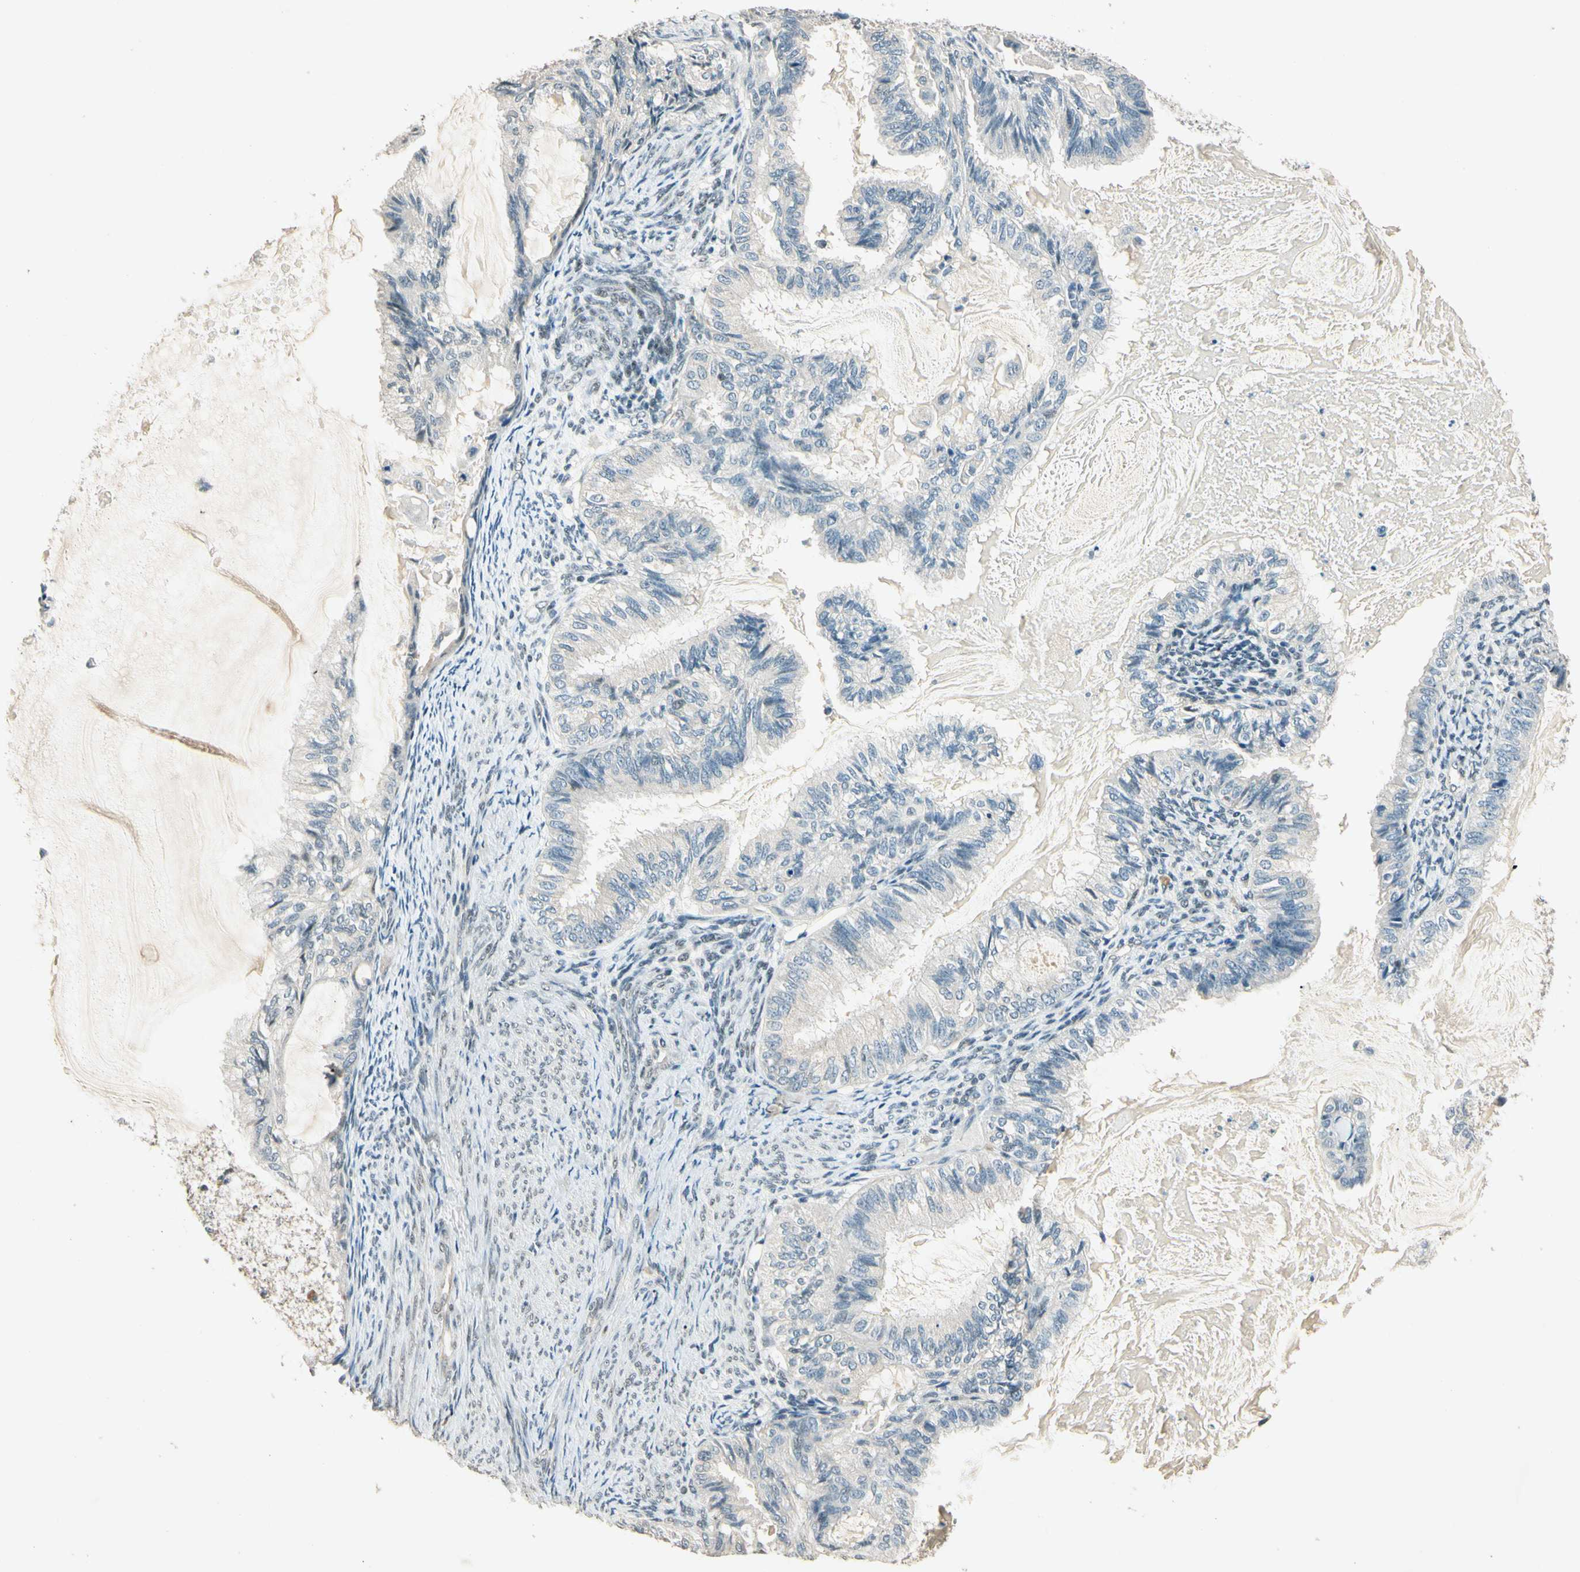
{"staining": {"intensity": "negative", "quantity": "none", "location": "none"}, "tissue": "cervical cancer", "cell_type": "Tumor cells", "image_type": "cancer", "snomed": [{"axis": "morphology", "description": "Normal tissue, NOS"}, {"axis": "morphology", "description": "Adenocarcinoma, NOS"}, {"axis": "topography", "description": "Cervix"}, {"axis": "topography", "description": "Endometrium"}], "caption": "Immunohistochemistry (IHC) image of neoplastic tissue: cervical cancer (adenocarcinoma) stained with DAB reveals no significant protein positivity in tumor cells.", "gene": "ZBTB4", "patient": {"sex": "female", "age": 86}}